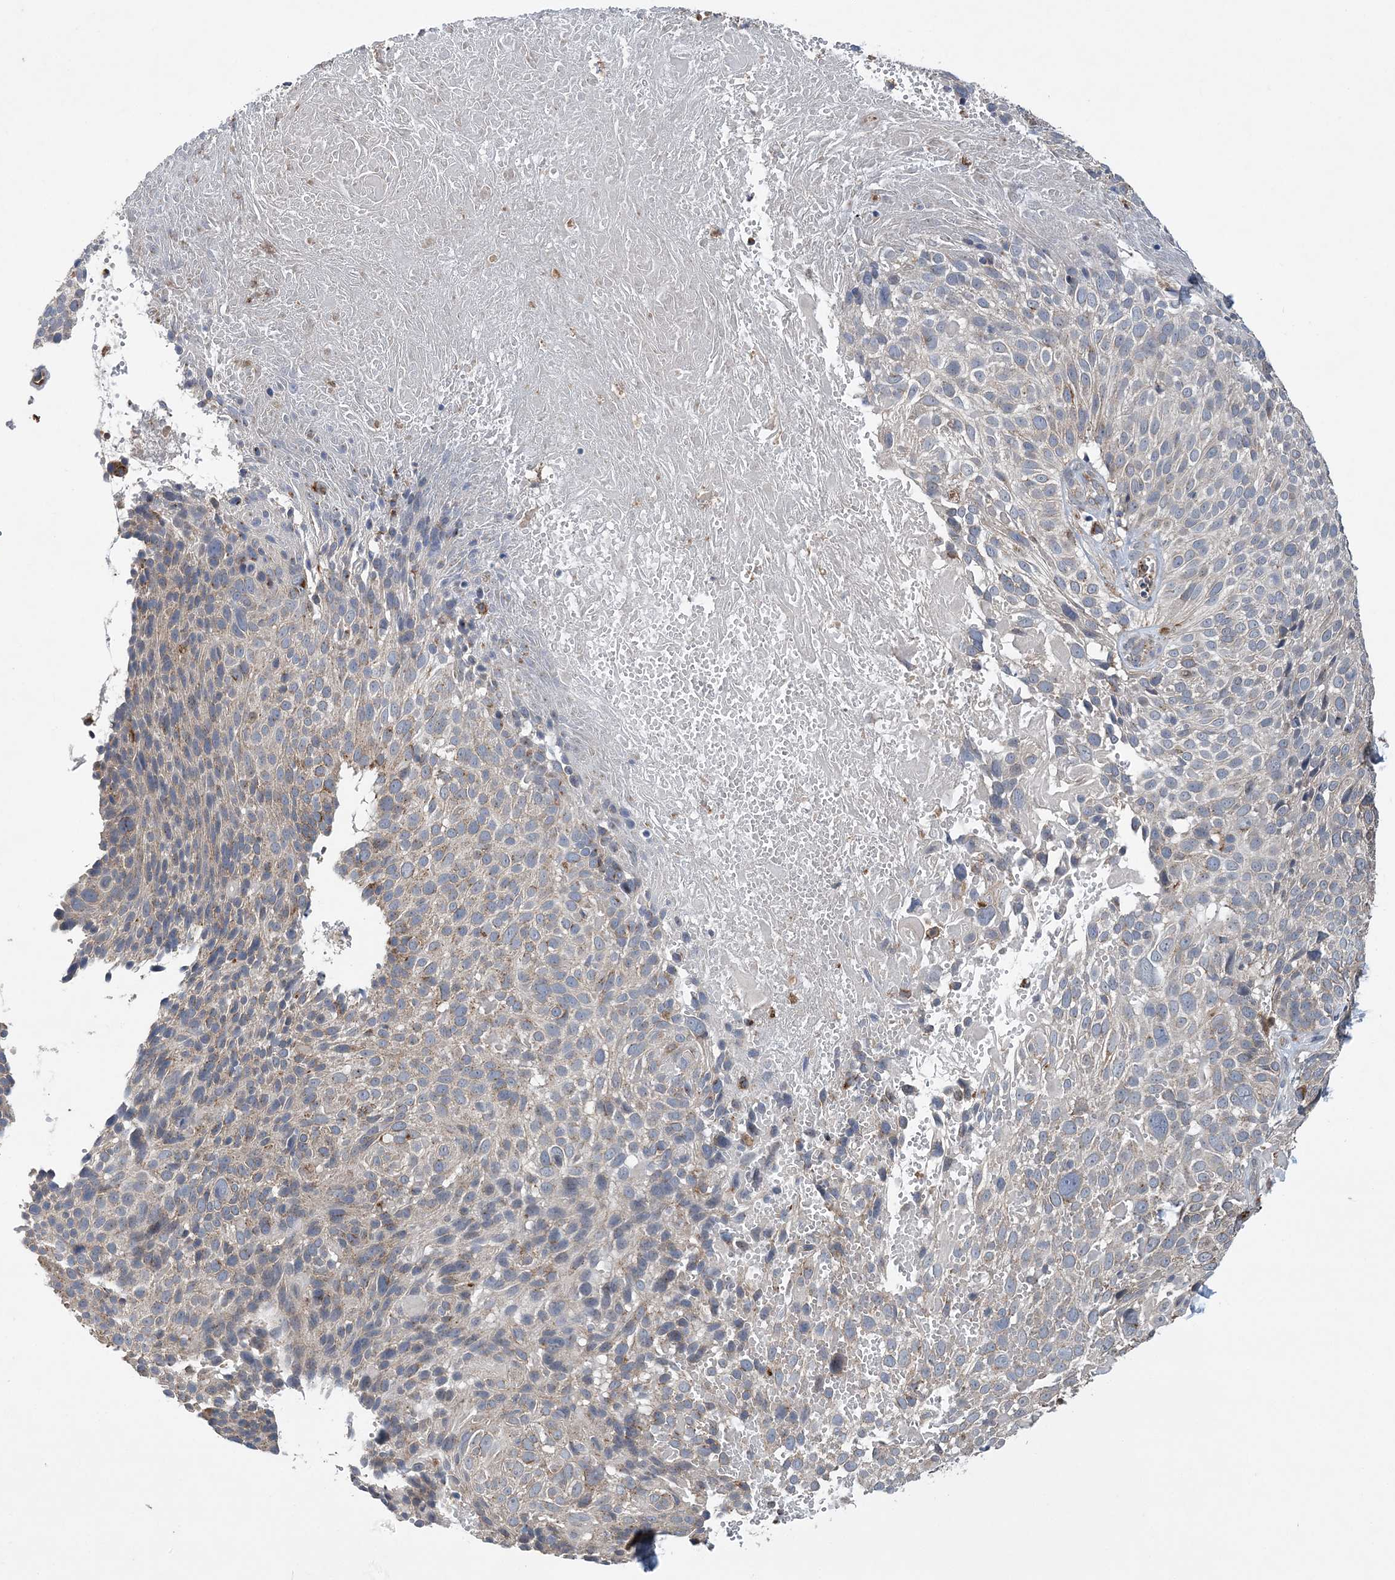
{"staining": {"intensity": "weak", "quantity": "<25%", "location": "cytoplasmic/membranous"}, "tissue": "cervical cancer", "cell_type": "Tumor cells", "image_type": "cancer", "snomed": [{"axis": "morphology", "description": "Squamous cell carcinoma, NOS"}, {"axis": "topography", "description": "Cervix"}], "caption": "An image of squamous cell carcinoma (cervical) stained for a protein demonstrates no brown staining in tumor cells. (DAB immunohistochemistry (IHC), high magnification).", "gene": "PTTG1IP", "patient": {"sex": "female", "age": 74}}